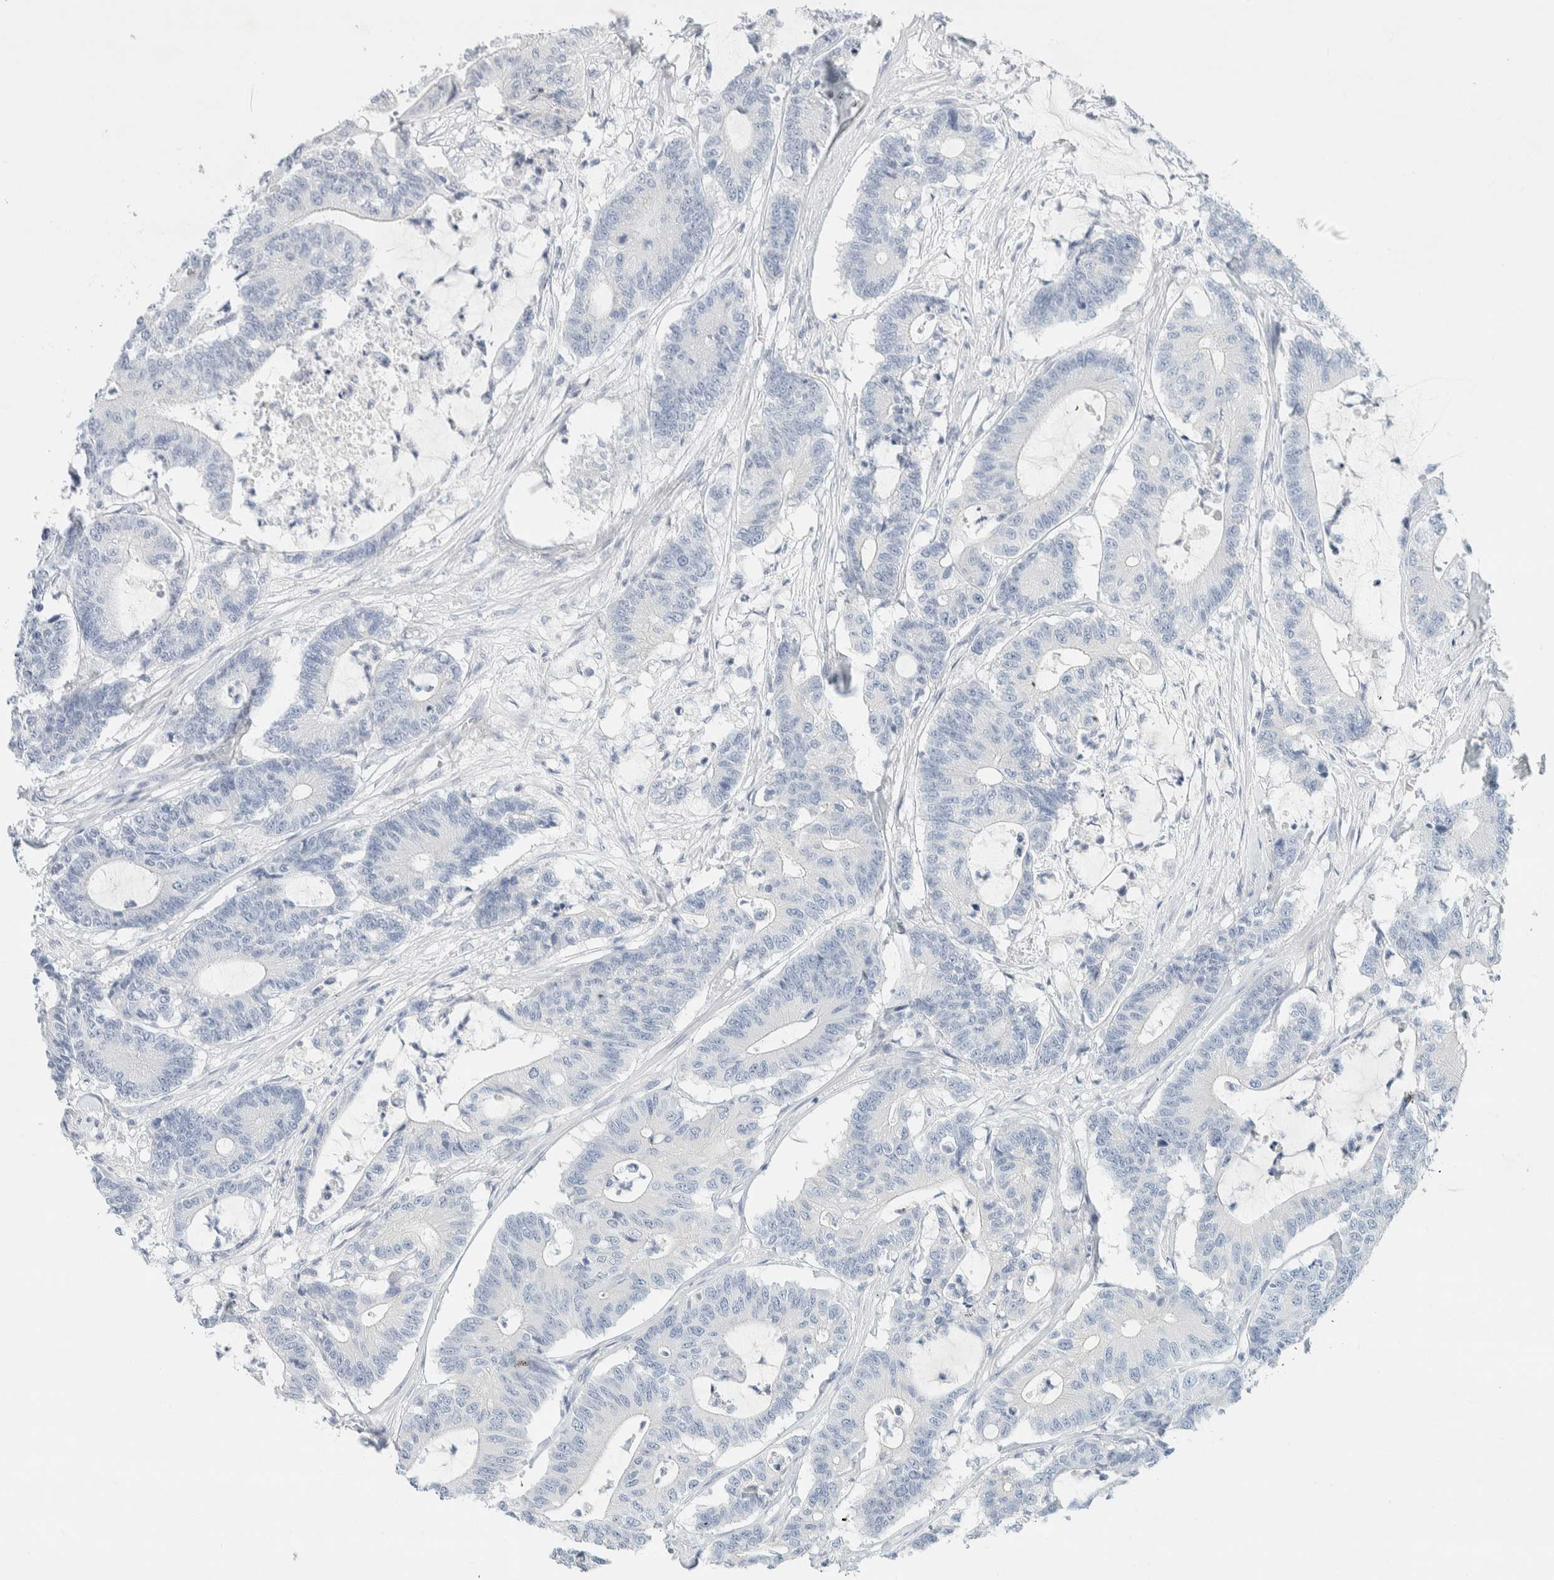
{"staining": {"intensity": "negative", "quantity": "none", "location": "none"}, "tissue": "colorectal cancer", "cell_type": "Tumor cells", "image_type": "cancer", "snomed": [{"axis": "morphology", "description": "Adenocarcinoma, NOS"}, {"axis": "topography", "description": "Colon"}], "caption": "Histopathology image shows no protein expression in tumor cells of colorectal adenocarcinoma tissue.", "gene": "ALOX12B", "patient": {"sex": "female", "age": 84}}